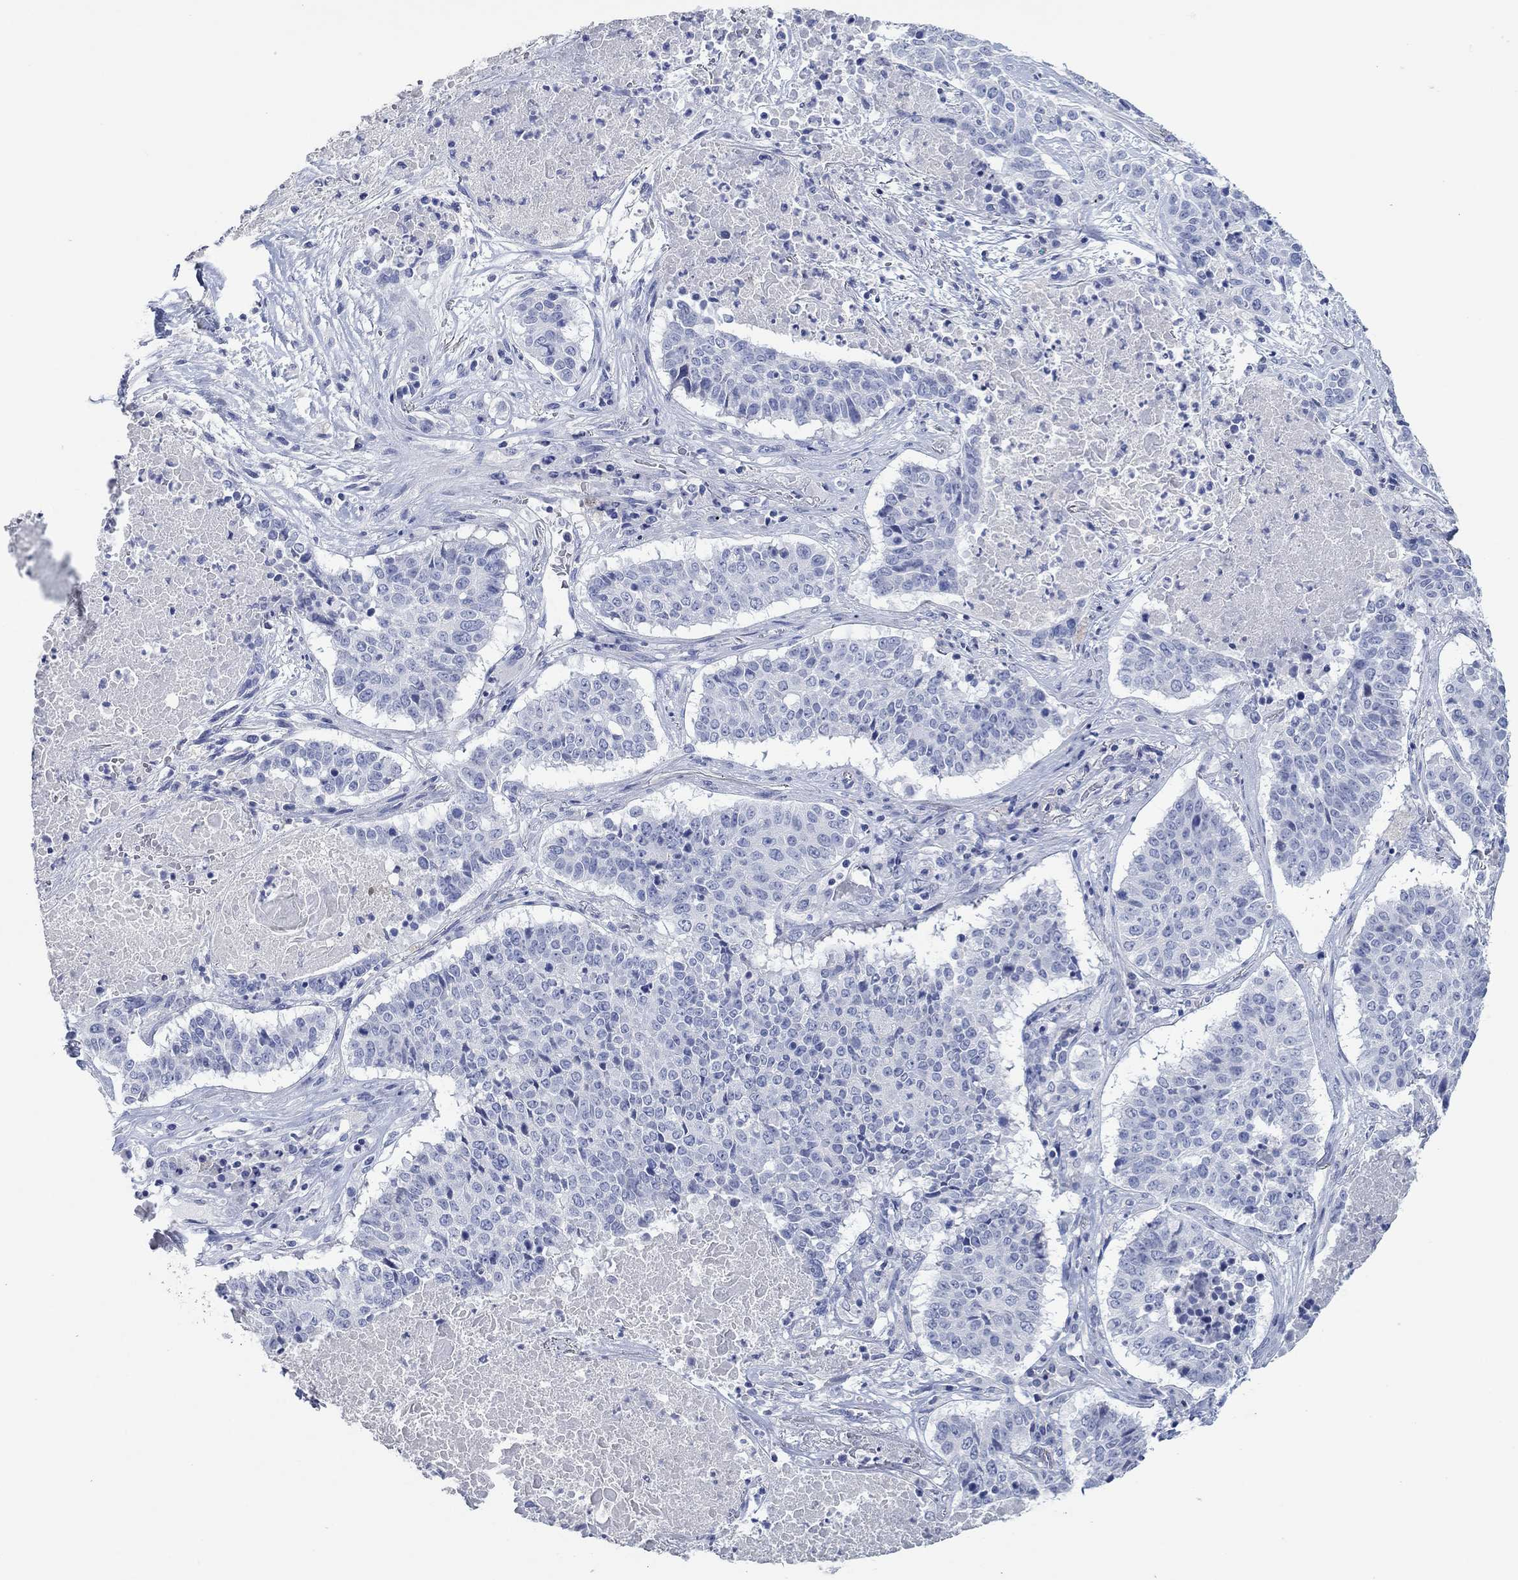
{"staining": {"intensity": "negative", "quantity": "none", "location": "none"}, "tissue": "lung cancer", "cell_type": "Tumor cells", "image_type": "cancer", "snomed": [{"axis": "morphology", "description": "Squamous cell carcinoma, NOS"}, {"axis": "topography", "description": "Lung"}], "caption": "Lung cancer (squamous cell carcinoma) was stained to show a protein in brown. There is no significant staining in tumor cells.", "gene": "POU5F1", "patient": {"sex": "male", "age": 64}}